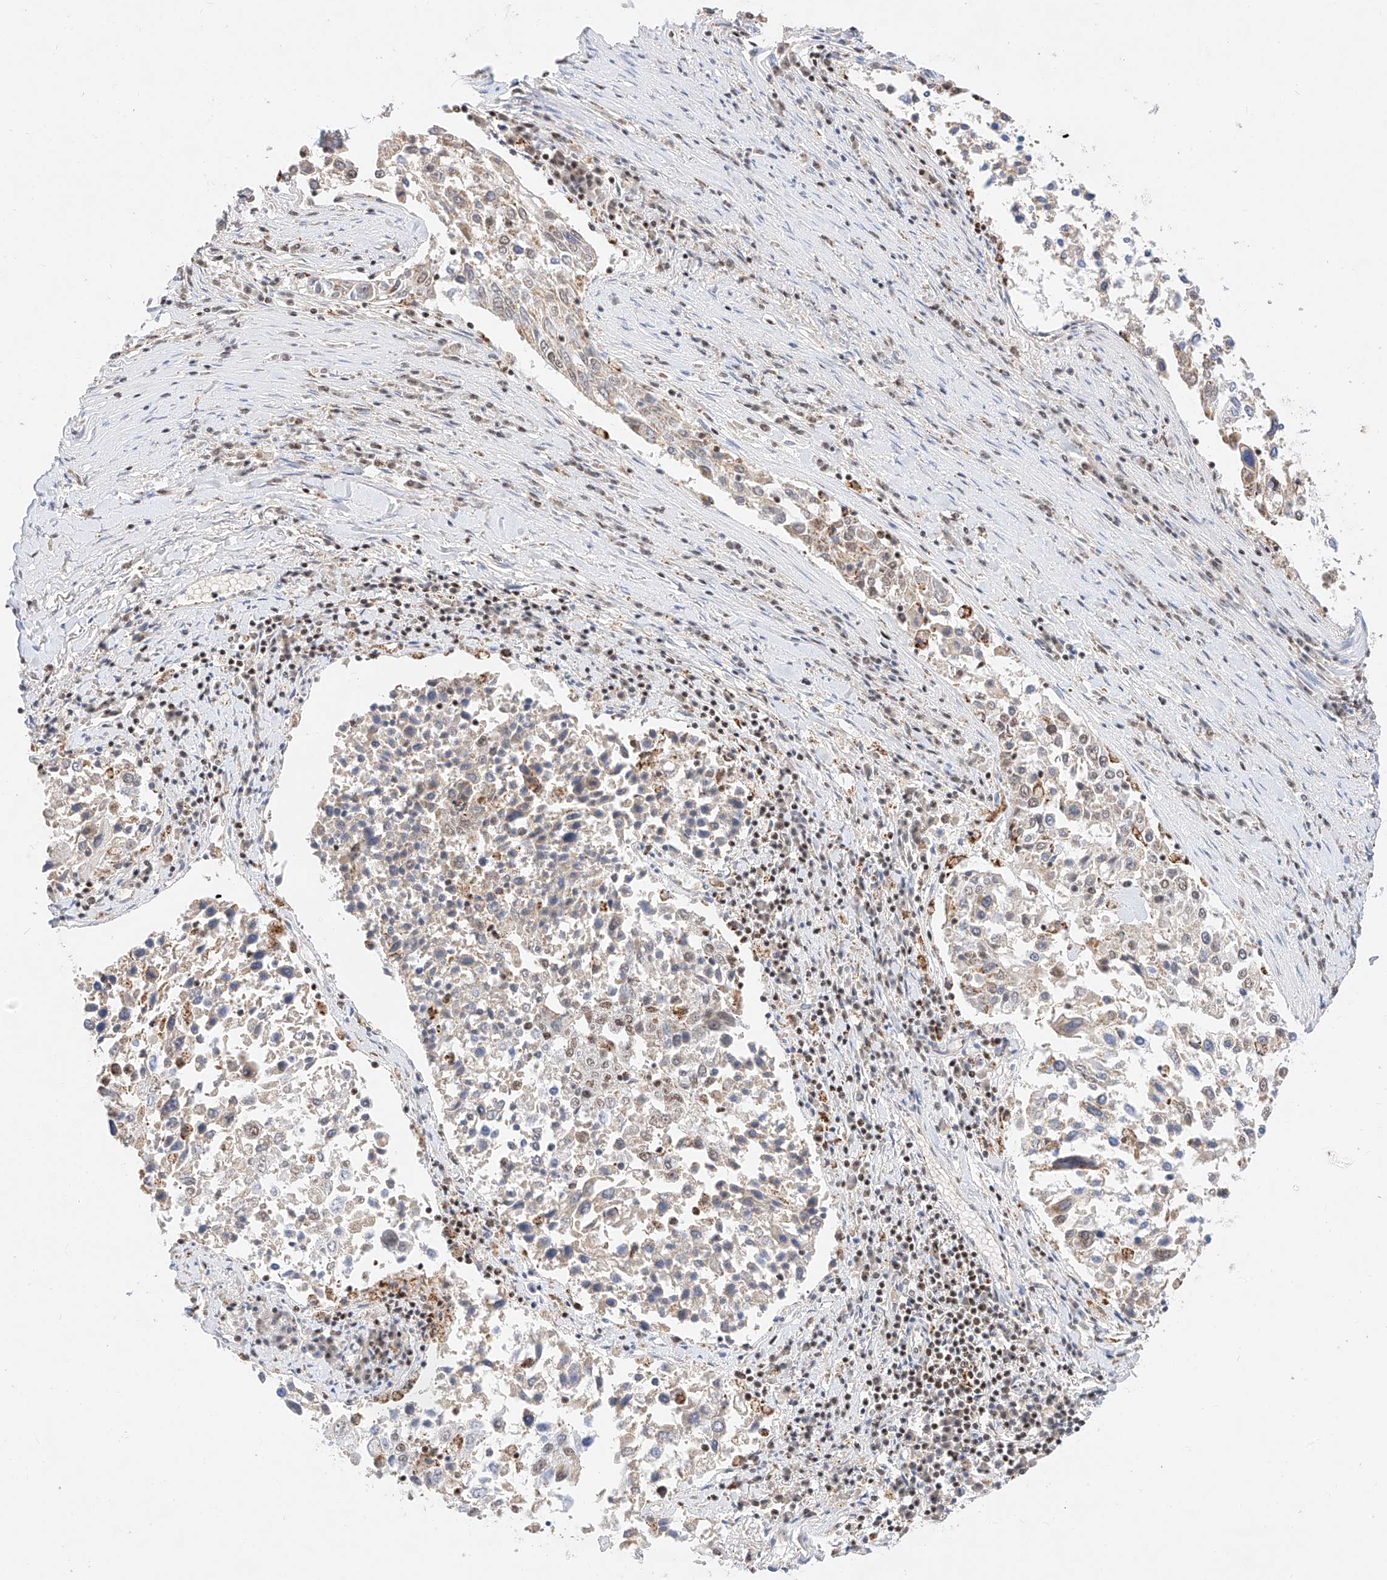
{"staining": {"intensity": "negative", "quantity": "none", "location": "none"}, "tissue": "lung cancer", "cell_type": "Tumor cells", "image_type": "cancer", "snomed": [{"axis": "morphology", "description": "Squamous cell carcinoma, NOS"}, {"axis": "topography", "description": "Lung"}], "caption": "The micrograph exhibits no staining of tumor cells in lung cancer.", "gene": "NRF1", "patient": {"sex": "male", "age": 65}}